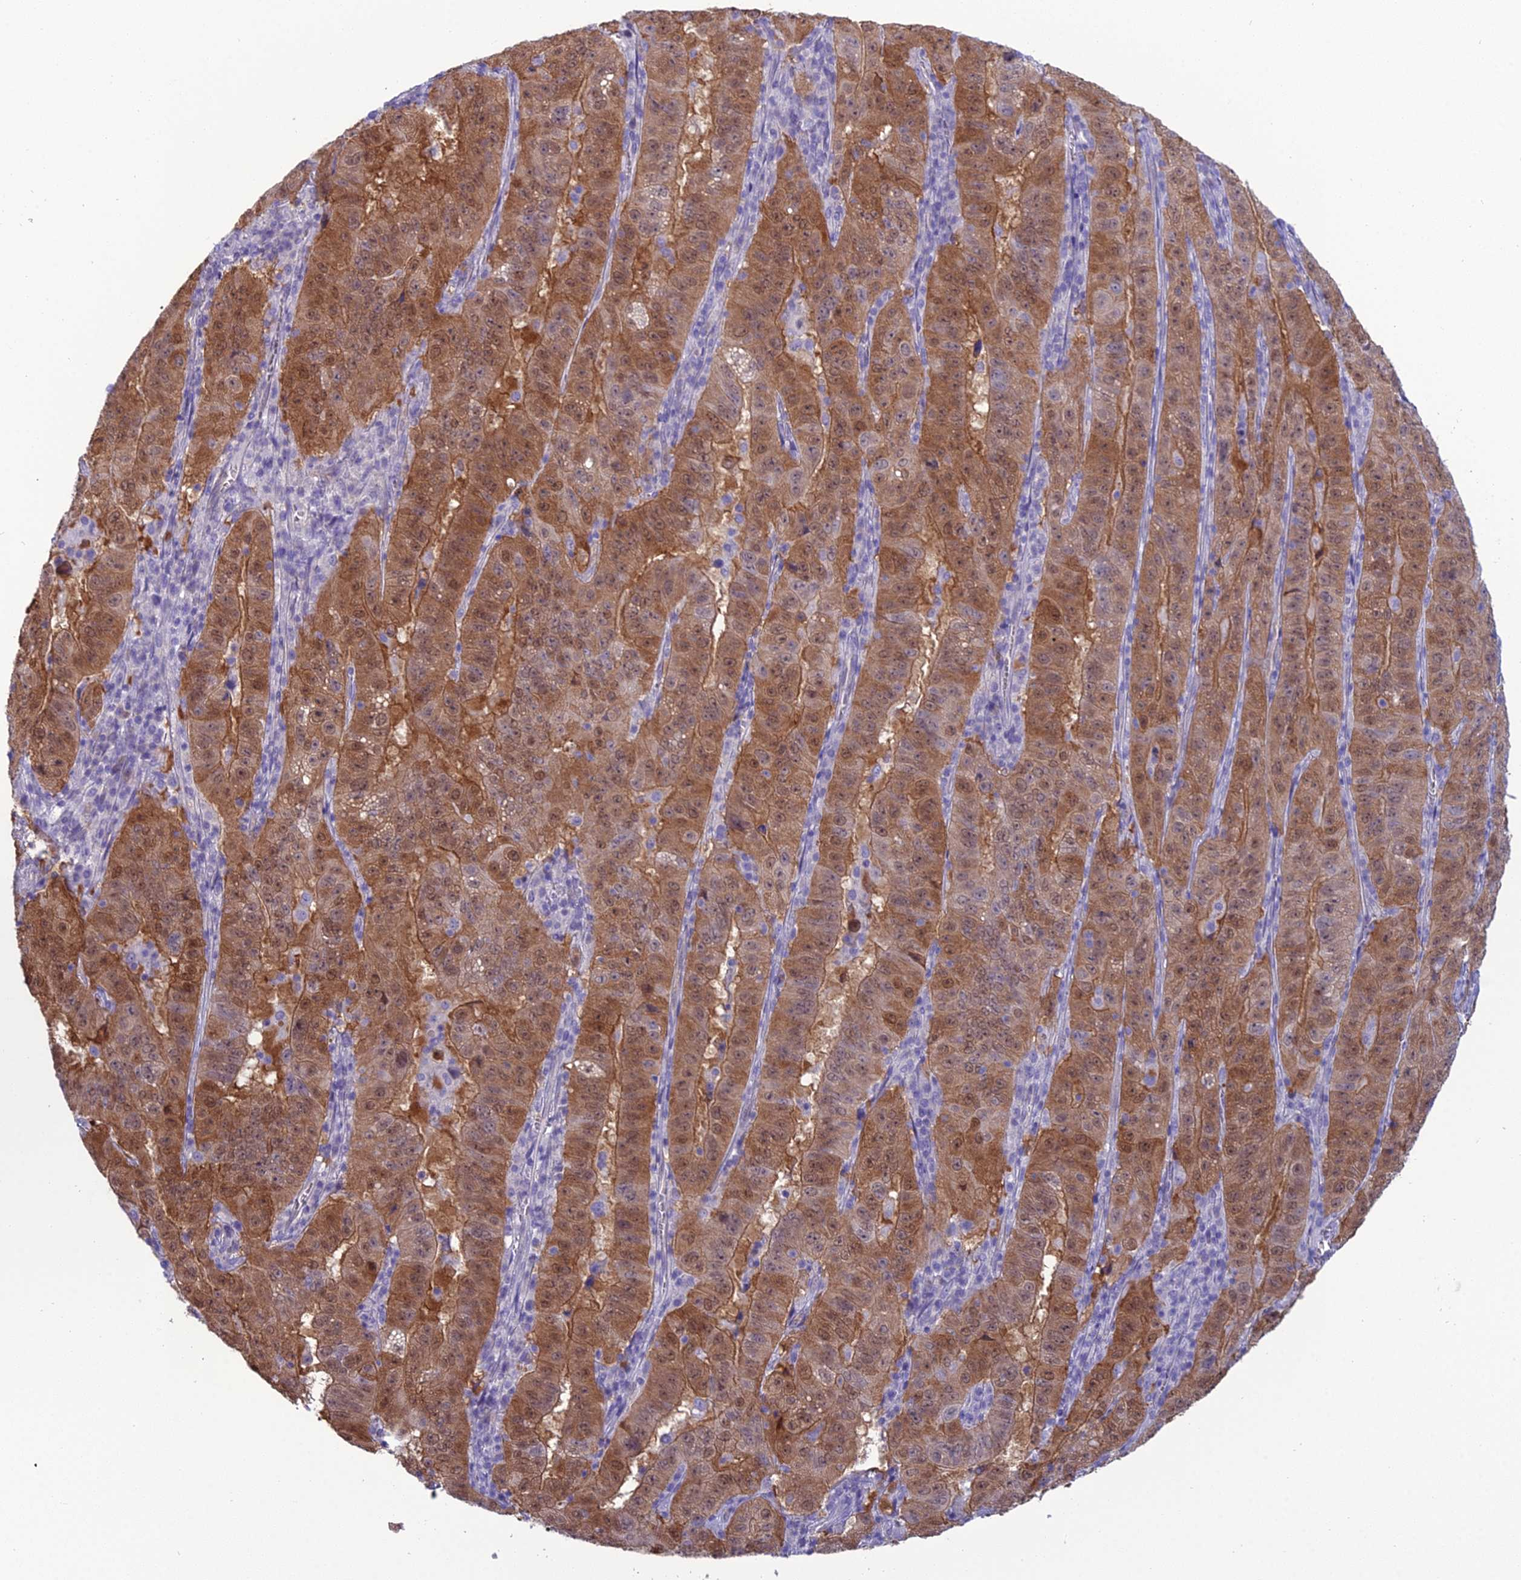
{"staining": {"intensity": "moderate", "quantity": ">75%", "location": "cytoplasmic/membranous,nuclear"}, "tissue": "pancreatic cancer", "cell_type": "Tumor cells", "image_type": "cancer", "snomed": [{"axis": "morphology", "description": "Adenocarcinoma, NOS"}, {"axis": "topography", "description": "Pancreas"}], "caption": "This is a micrograph of immunohistochemistry (IHC) staining of pancreatic cancer (adenocarcinoma), which shows moderate expression in the cytoplasmic/membranous and nuclear of tumor cells.", "gene": "GNPNAT1", "patient": {"sex": "male", "age": 63}}